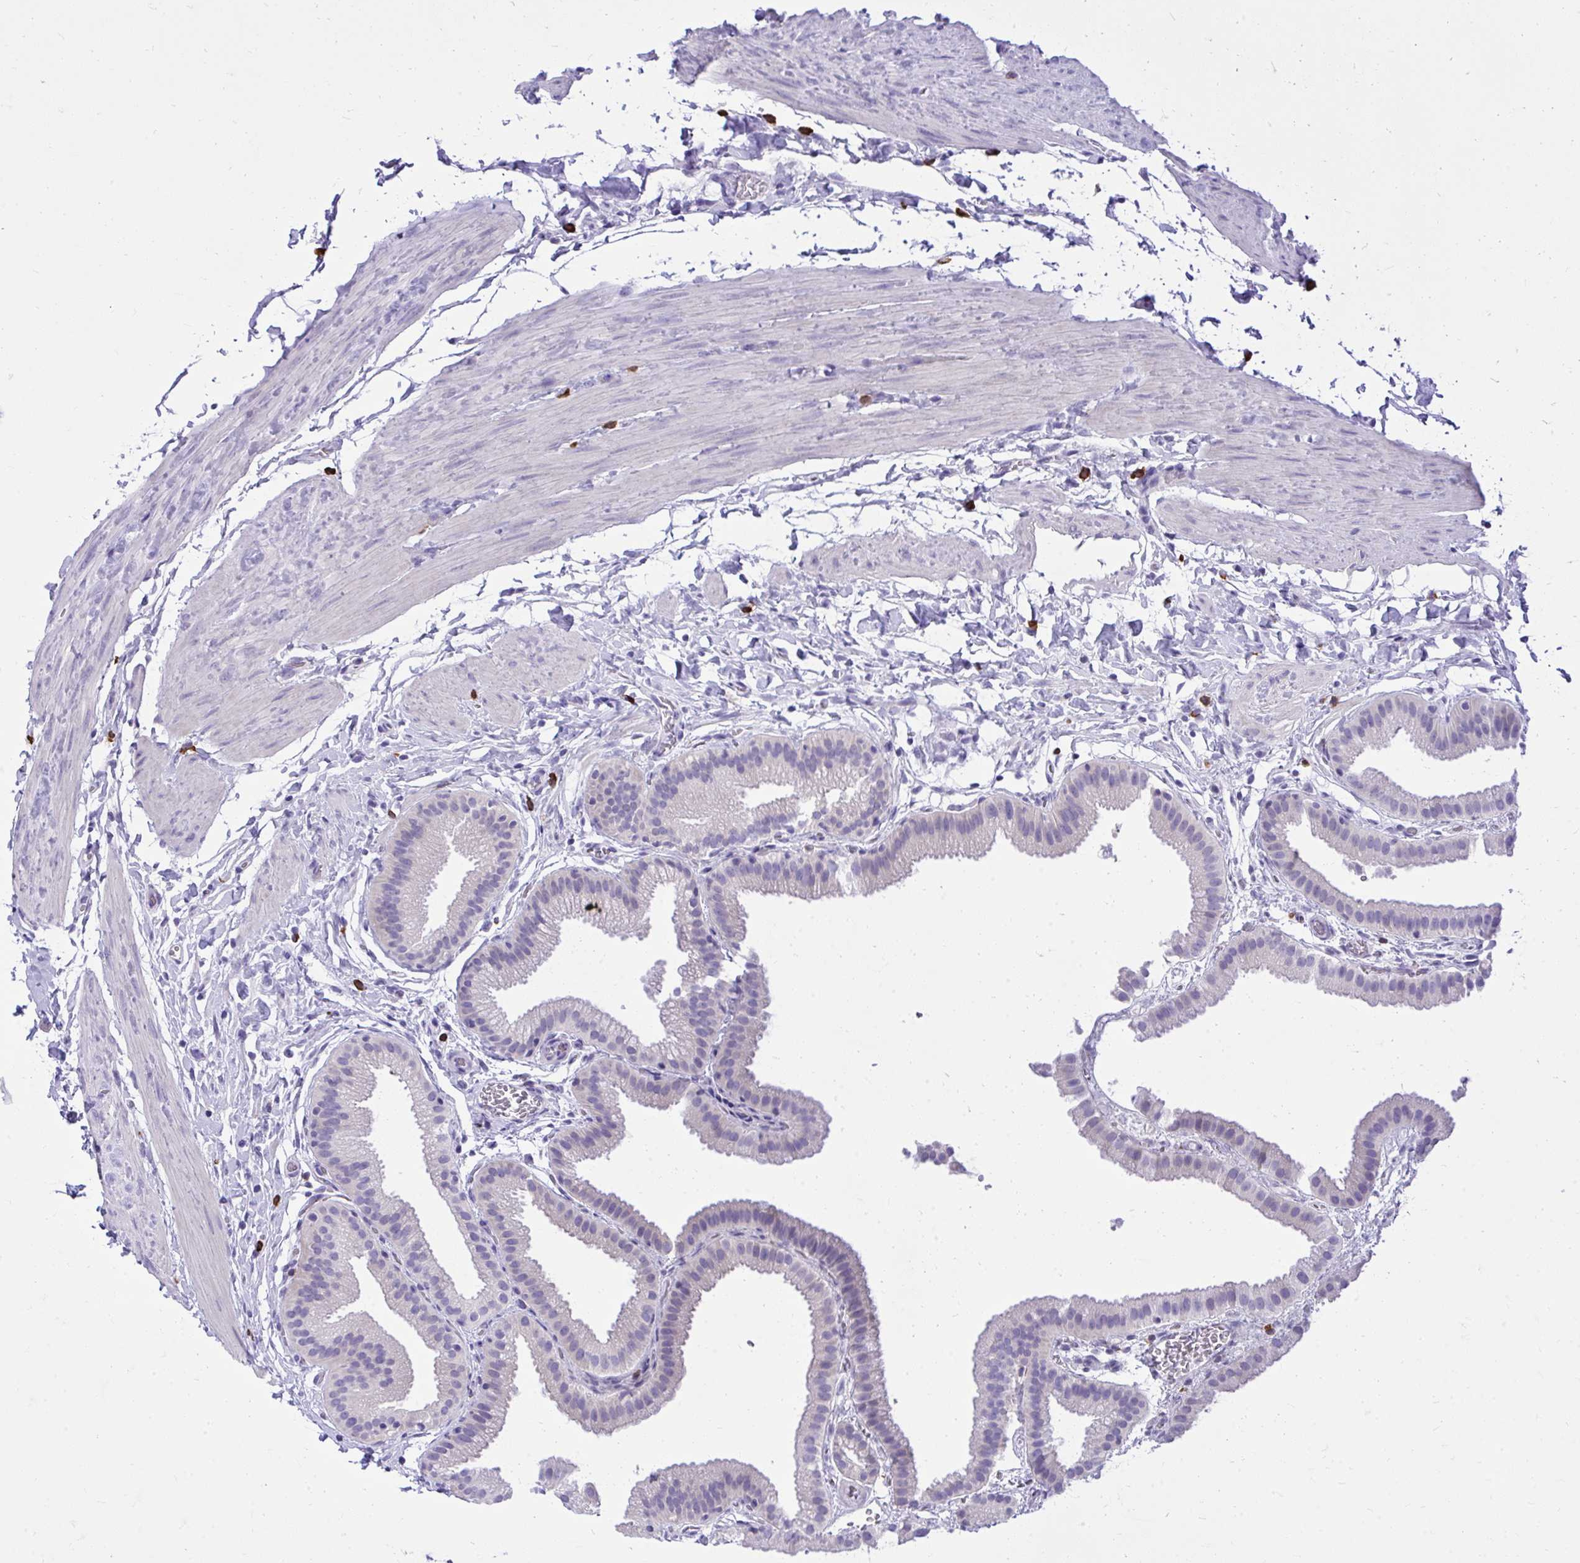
{"staining": {"intensity": "negative", "quantity": "none", "location": "none"}, "tissue": "gallbladder", "cell_type": "Glandular cells", "image_type": "normal", "snomed": [{"axis": "morphology", "description": "Normal tissue, NOS"}, {"axis": "topography", "description": "Gallbladder"}], "caption": "Glandular cells are negative for brown protein staining in unremarkable gallbladder.", "gene": "PSD", "patient": {"sex": "female", "age": 63}}